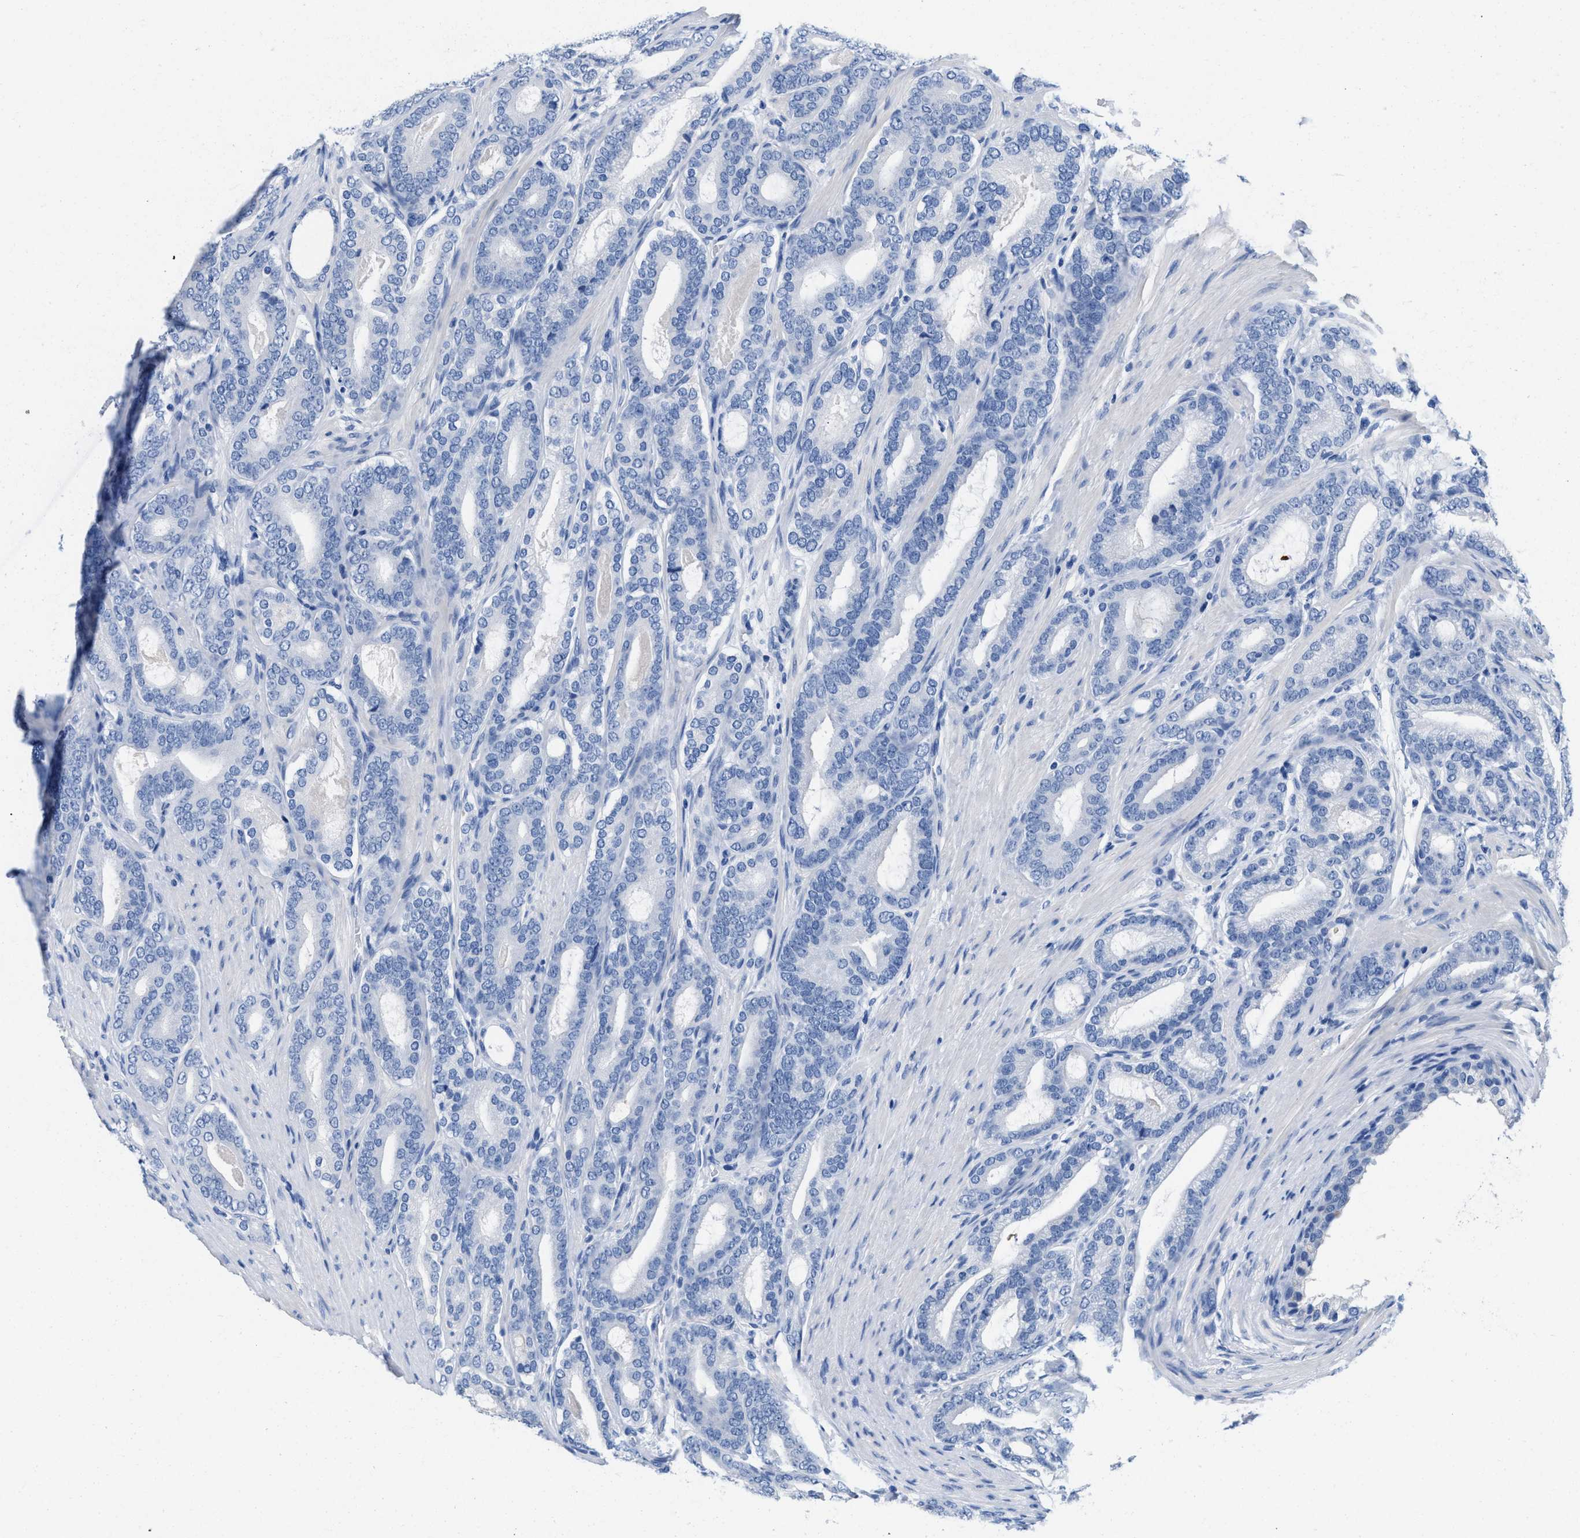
{"staining": {"intensity": "negative", "quantity": "none", "location": "none"}, "tissue": "prostate cancer", "cell_type": "Tumor cells", "image_type": "cancer", "snomed": [{"axis": "morphology", "description": "Adenocarcinoma, High grade"}, {"axis": "topography", "description": "Prostate"}], "caption": "High power microscopy photomicrograph of an IHC image of prostate high-grade adenocarcinoma, revealing no significant staining in tumor cells. The staining is performed using DAB (3,3'-diaminobenzidine) brown chromogen with nuclei counter-stained in using hematoxylin.", "gene": "SLFN13", "patient": {"sex": "male", "age": 60}}